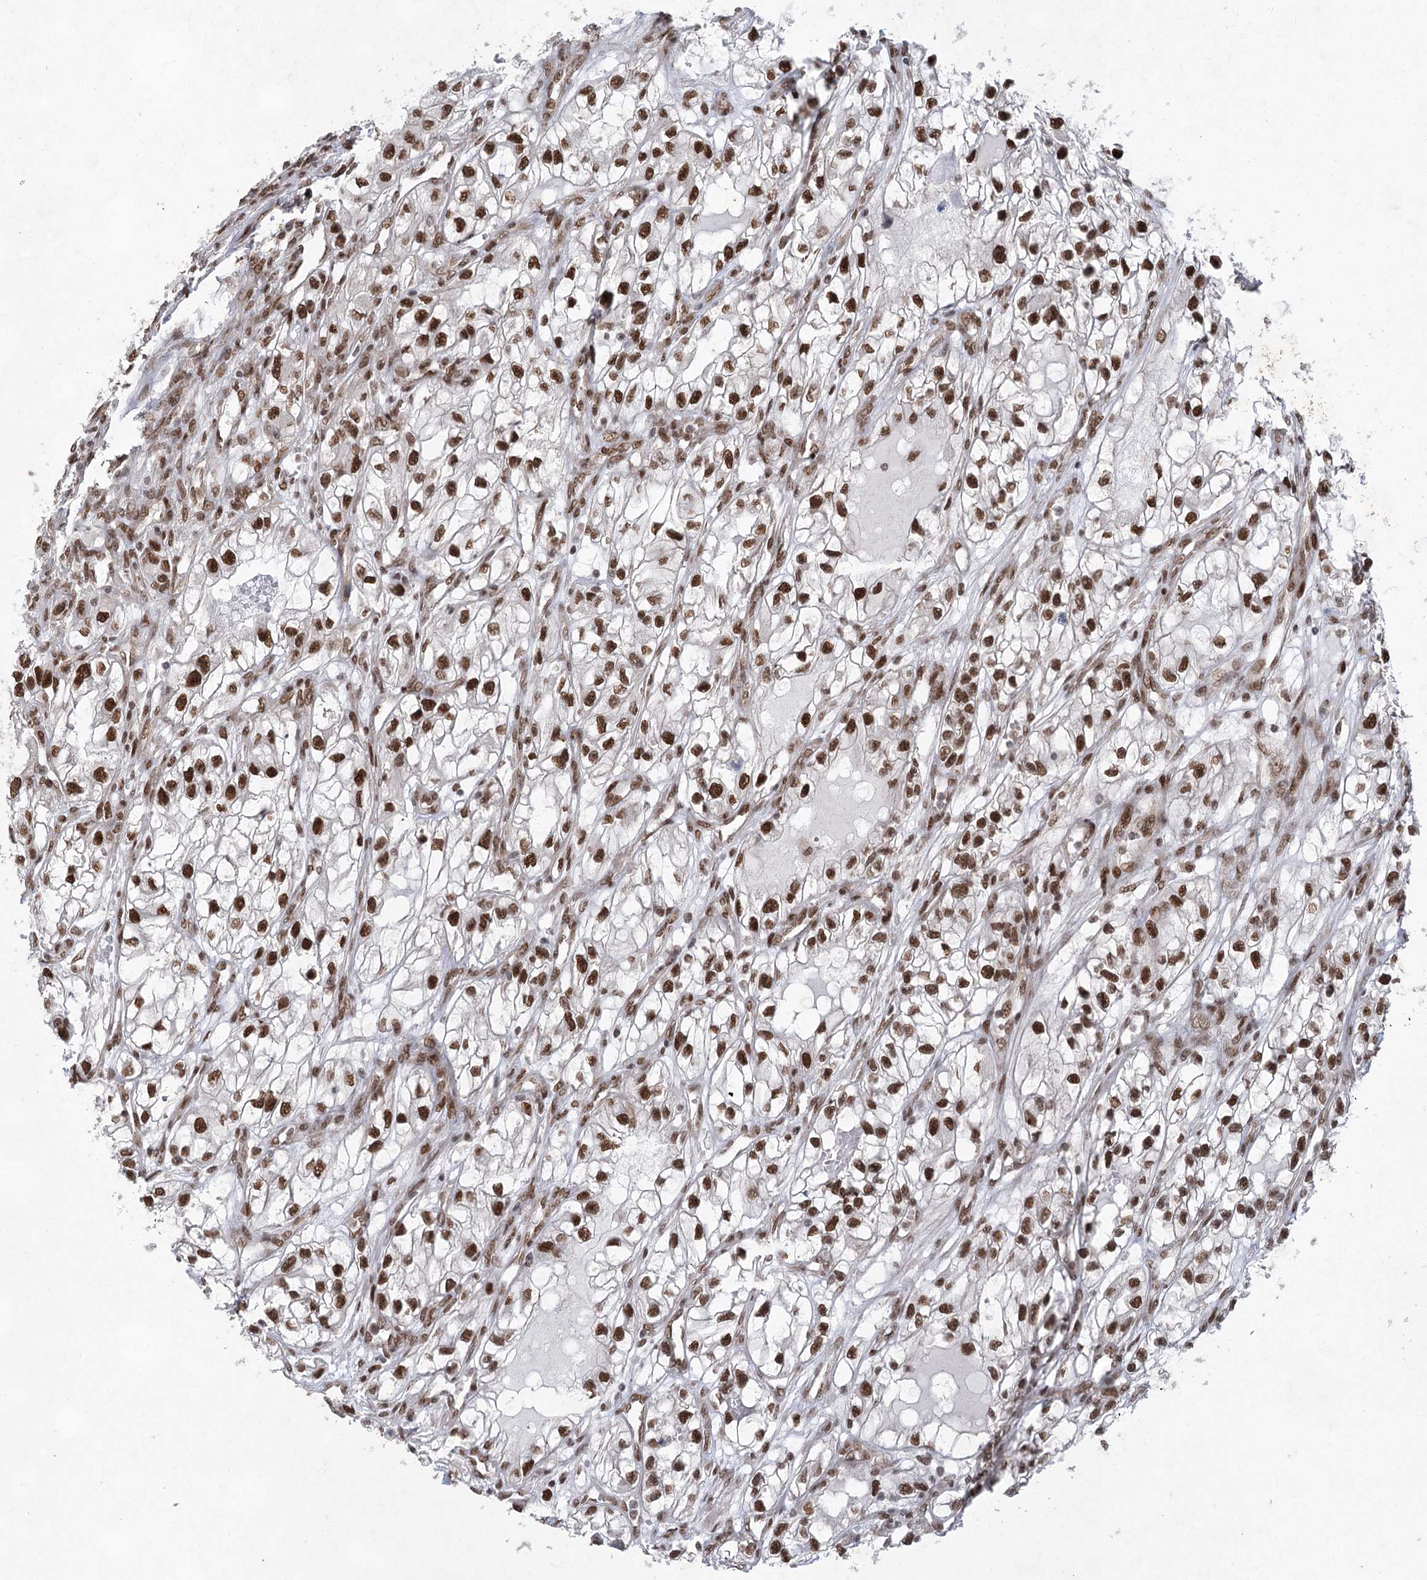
{"staining": {"intensity": "strong", "quantity": ">75%", "location": "nuclear"}, "tissue": "renal cancer", "cell_type": "Tumor cells", "image_type": "cancer", "snomed": [{"axis": "morphology", "description": "Adenocarcinoma, NOS"}, {"axis": "topography", "description": "Kidney"}], "caption": "DAB immunohistochemical staining of human renal adenocarcinoma demonstrates strong nuclear protein staining in approximately >75% of tumor cells.", "gene": "ZCCHC8", "patient": {"sex": "female", "age": 57}}